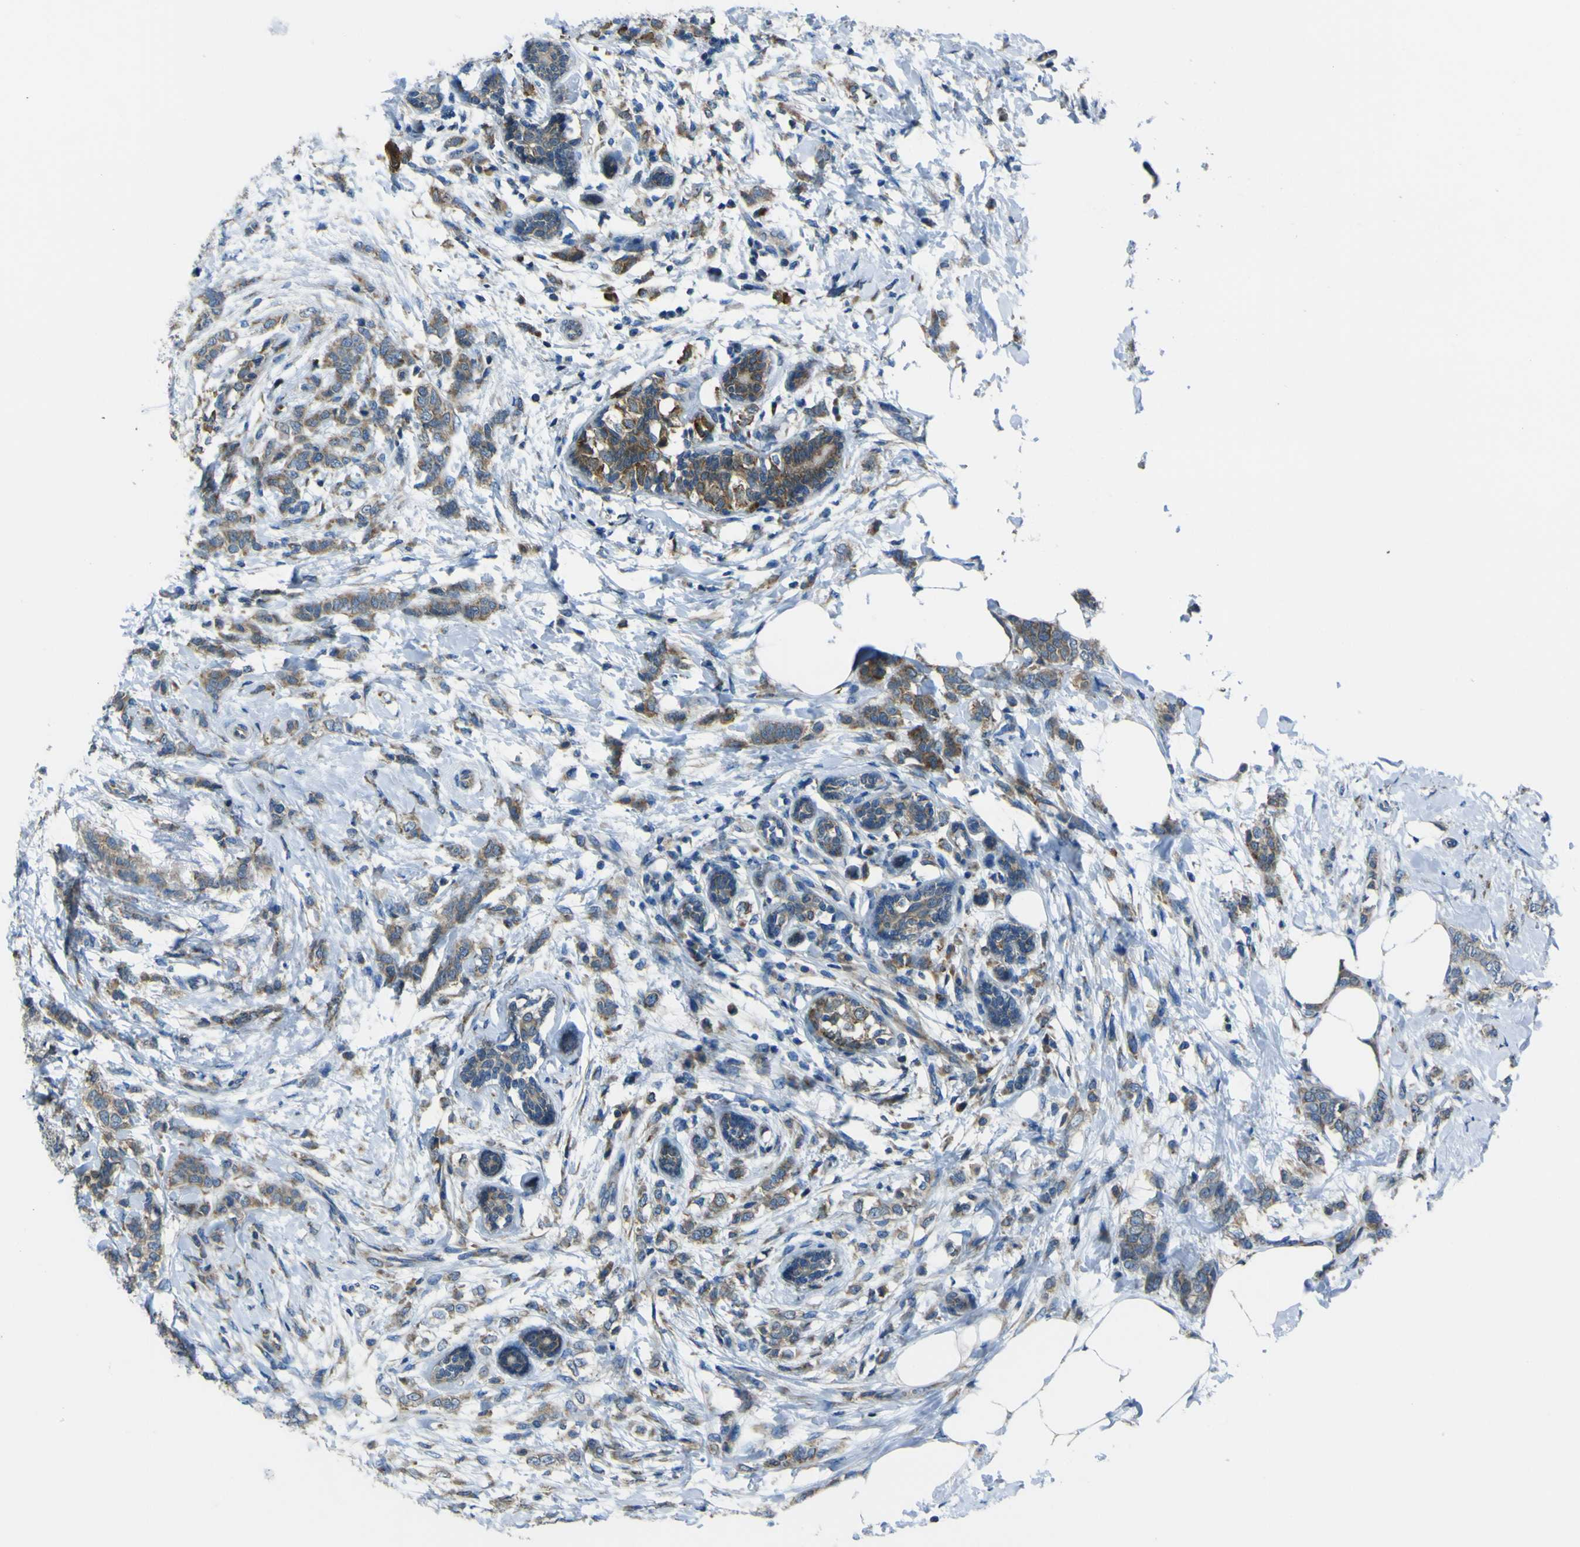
{"staining": {"intensity": "moderate", "quantity": ">75%", "location": "cytoplasmic/membranous"}, "tissue": "breast cancer", "cell_type": "Tumor cells", "image_type": "cancer", "snomed": [{"axis": "morphology", "description": "Lobular carcinoma, in situ"}, {"axis": "morphology", "description": "Lobular carcinoma"}, {"axis": "topography", "description": "Breast"}], "caption": "Immunohistochemistry micrograph of neoplastic tissue: breast cancer (lobular carcinoma in situ) stained using immunohistochemistry (IHC) shows medium levels of moderate protein expression localized specifically in the cytoplasmic/membranous of tumor cells, appearing as a cytoplasmic/membranous brown color.", "gene": "STIM1", "patient": {"sex": "female", "age": 41}}